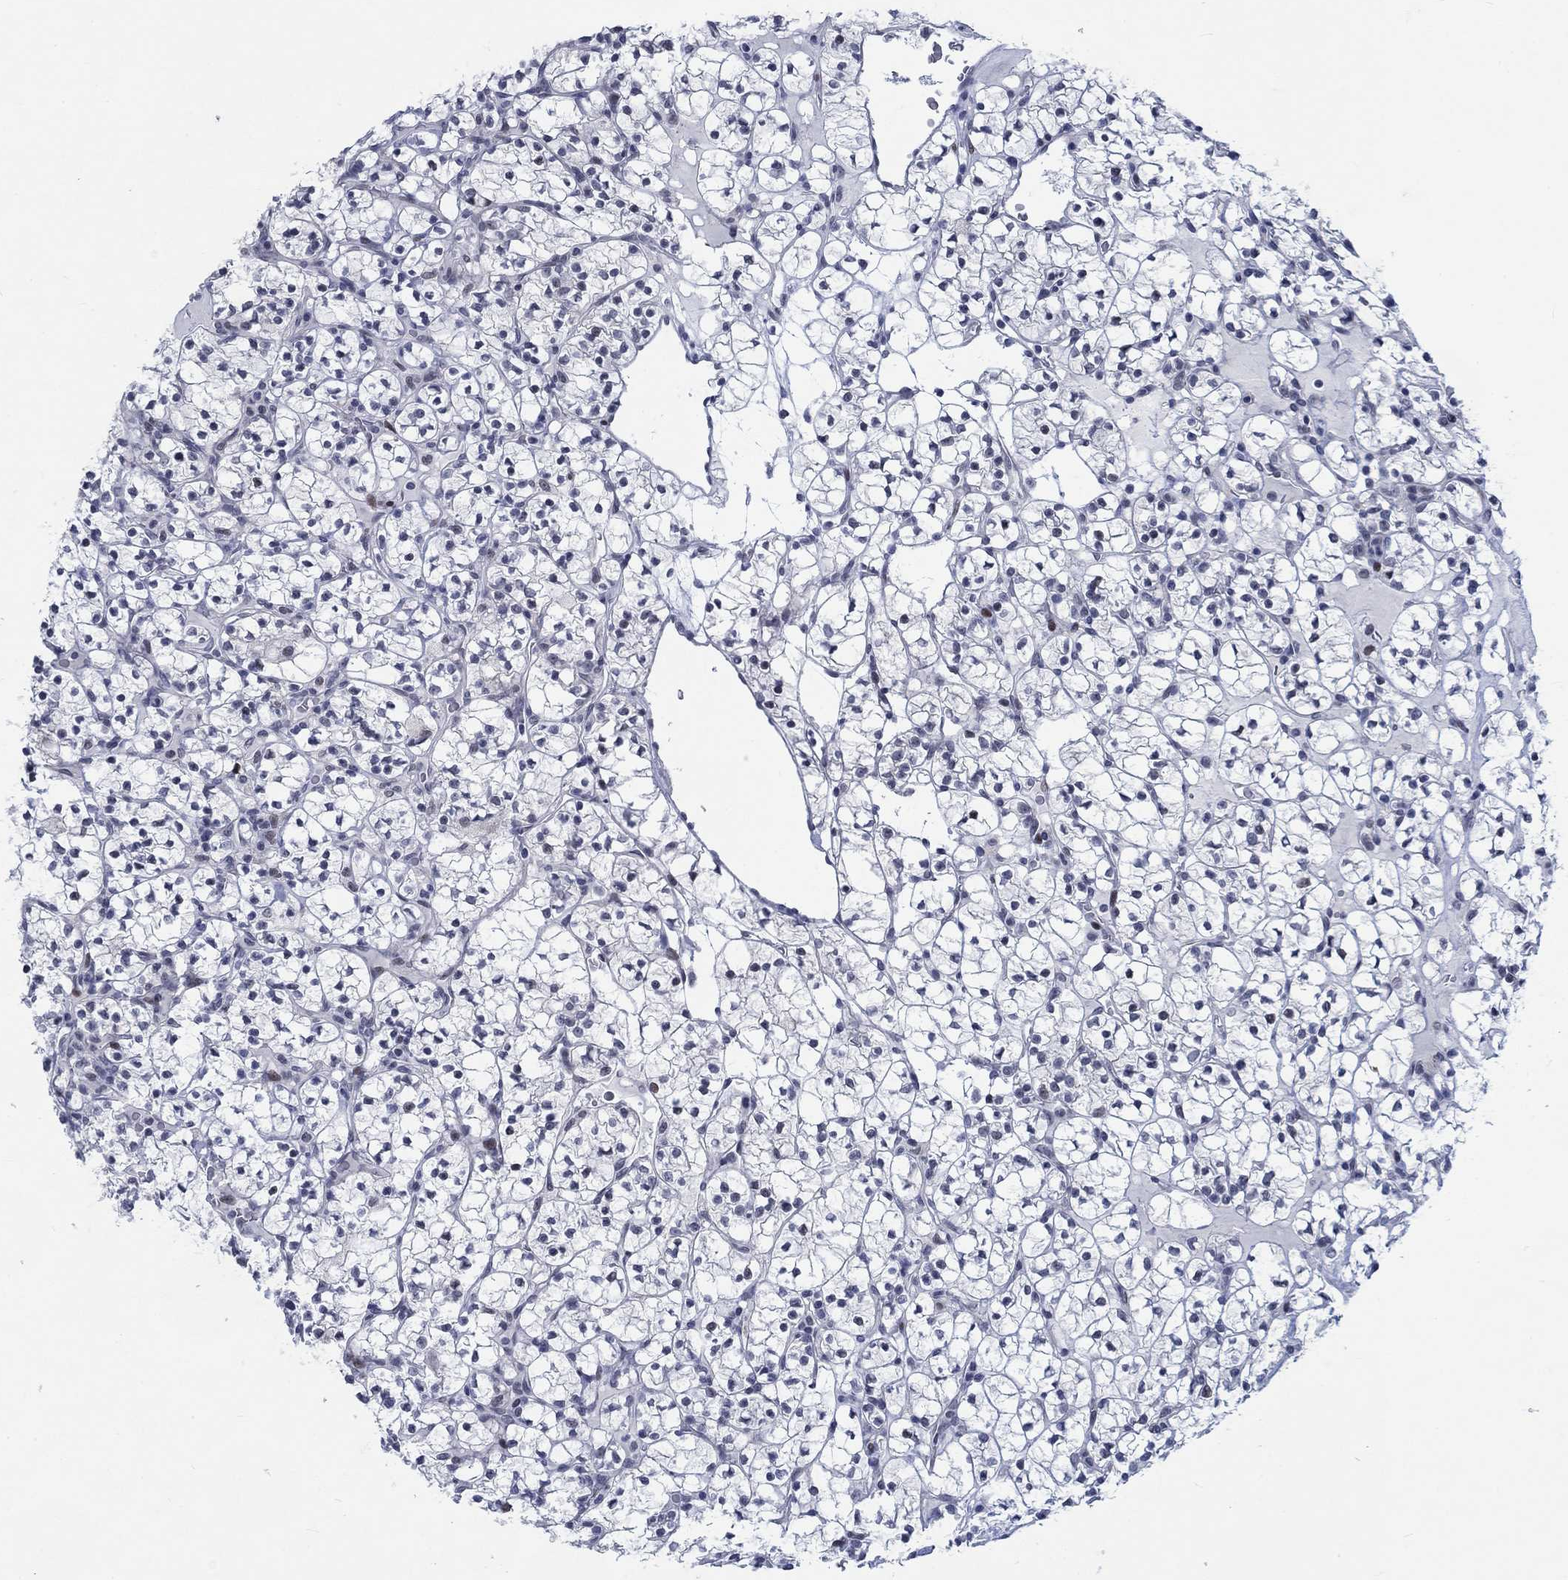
{"staining": {"intensity": "negative", "quantity": "none", "location": "none"}, "tissue": "renal cancer", "cell_type": "Tumor cells", "image_type": "cancer", "snomed": [{"axis": "morphology", "description": "Adenocarcinoma, NOS"}, {"axis": "topography", "description": "Kidney"}], "caption": "A photomicrograph of adenocarcinoma (renal) stained for a protein shows no brown staining in tumor cells. (DAB immunohistochemistry (IHC) with hematoxylin counter stain).", "gene": "NEU3", "patient": {"sex": "female", "age": 89}}